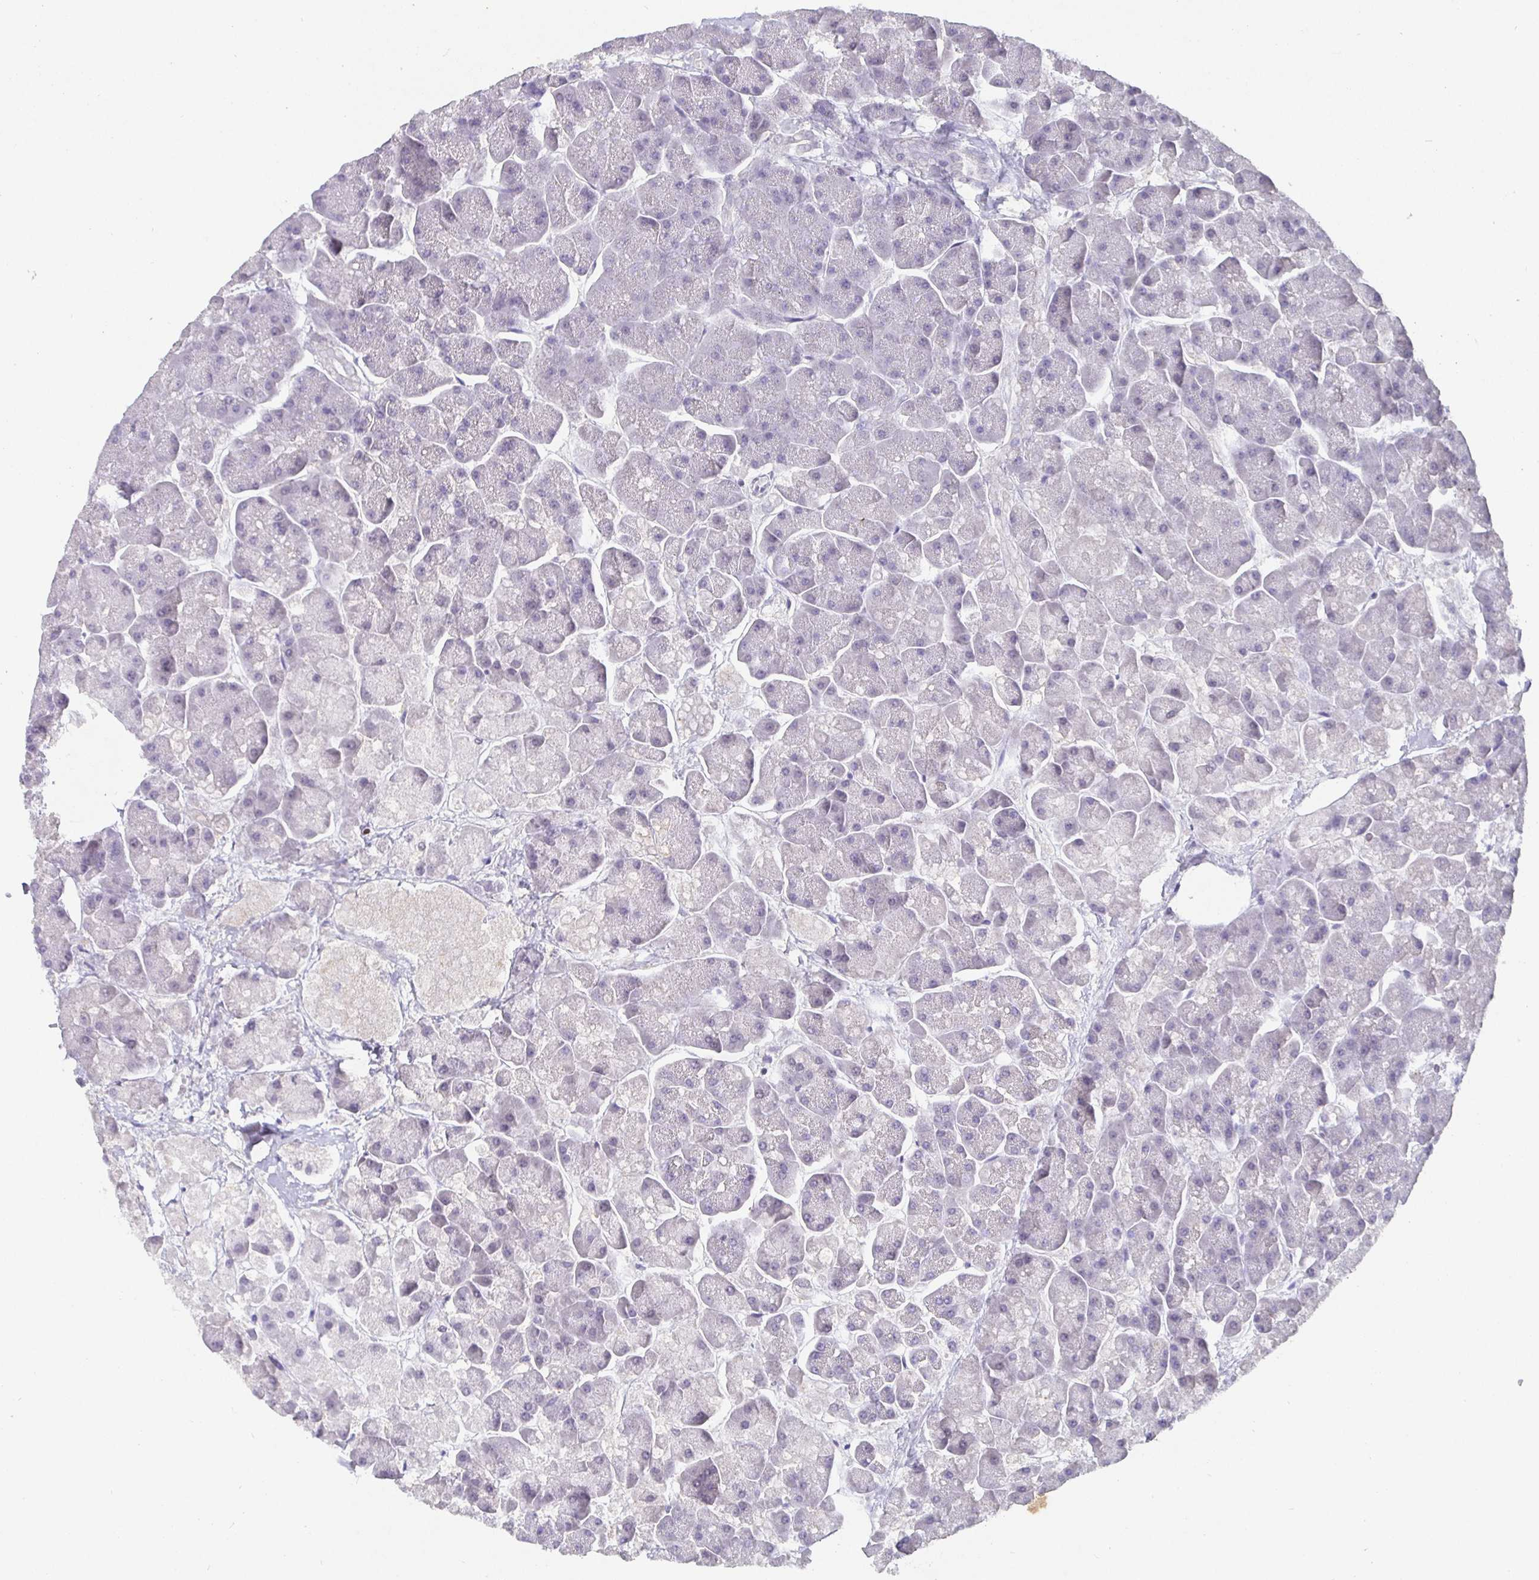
{"staining": {"intensity": "negative", "quantity": "none", "location": "none"}, "tissue": "pancreas", "cell_type": "Exocrine glandular cells", "image_type": "normal", "snomed": [{"axis": "morphology", "description": "Normal tissue, NOS"}, {"axis": "topography", "description": "Pancreas"}, {"axis": "topography", "description": "Peripheral nerve tissue"}], "caption": "High power microscopy image of an immunohistochemistry photomicrograph of normal pancreas, revealing no significant expression in exocrine glandular cells.", "gene": "SATB1", "patient": {"sex": "male", "age": 54}}